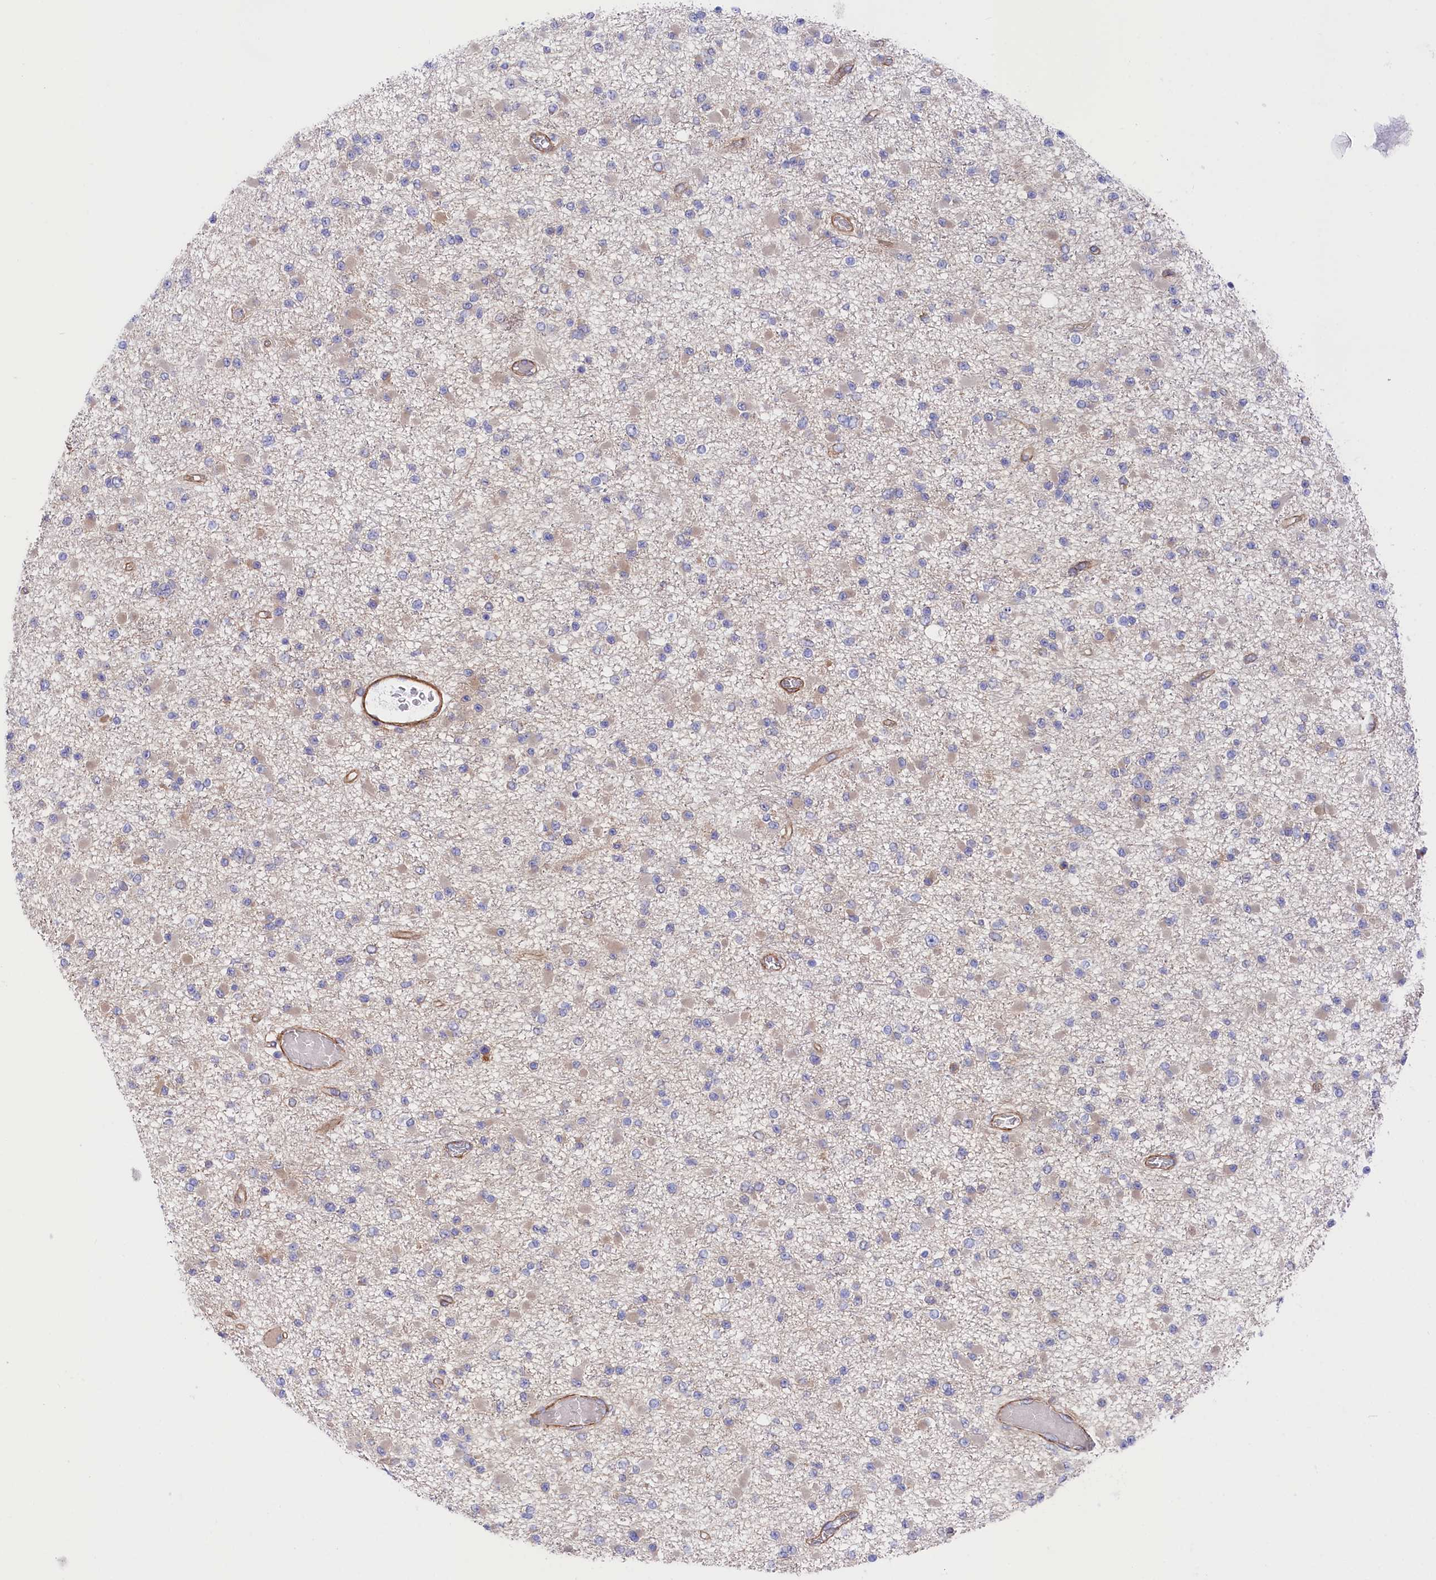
{"staining": {"intensity": "negative", "quantity": "none", "location": "none"}, "tissue": "glioma", "cell_type": "Tumor cells", "image_type": "cancer", "snomed": [{"axis": "morphology", "description": "Glioma, malignant, Low grade"}, {"axis": "topography", "description": "Brain"}], "caption": "An IHC photomicrograph of malignant glioma (low-grade) is shown. There is no staining in tumor cells of malignant glioma (low-grade).", "gene": "TNKS1BP1", "patient": {"sex": "female", "age": 22}}